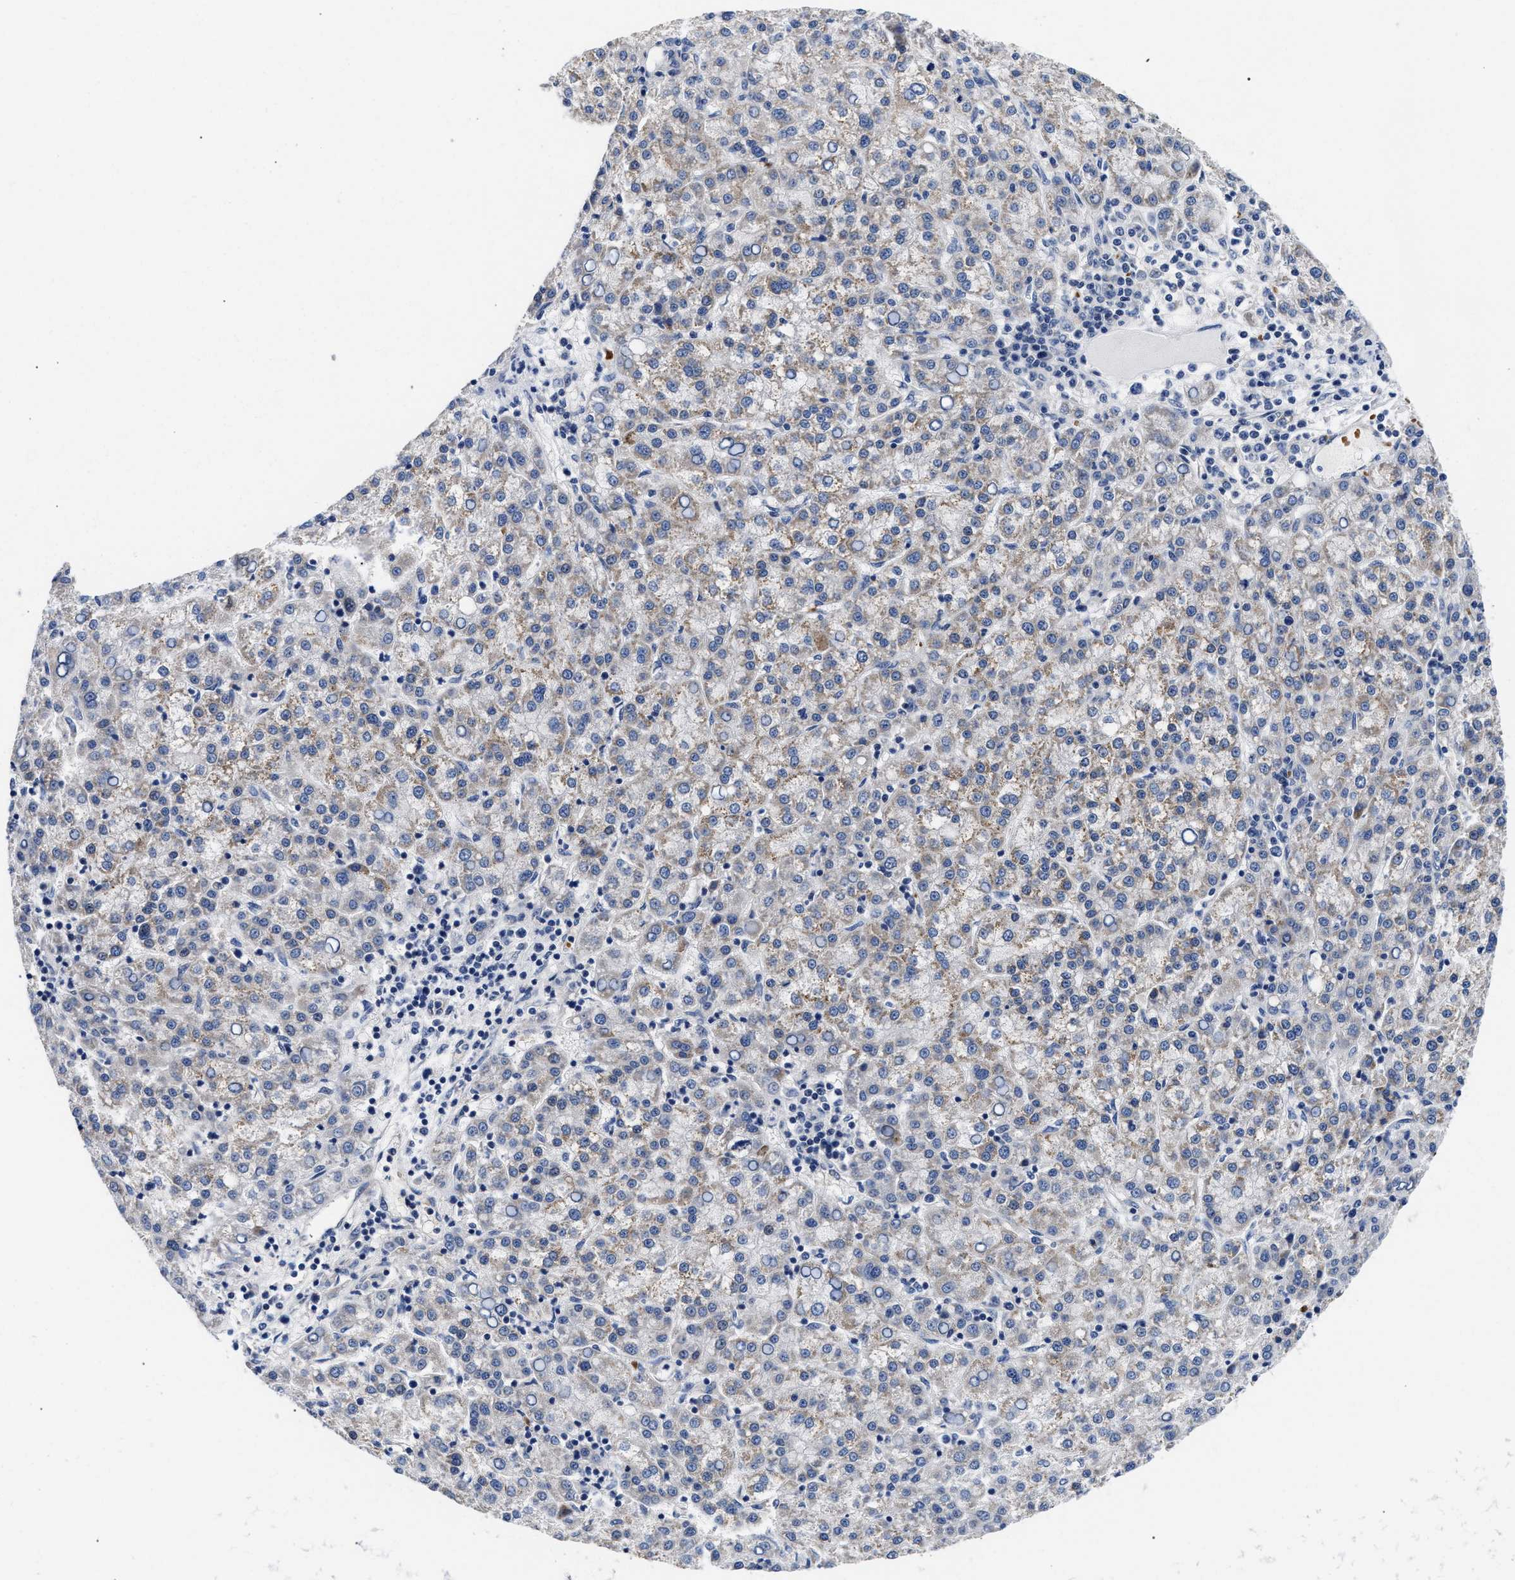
{"staining": {"intensity": "weak", "quantity": ">75%", "location": "cytoplasmic/membranous"}, "tissue": "liver cancer", "cell_type": "Tumor cells", "image_type": "cancer", "snomed": [{"axis": "morphology", "description": "Carcinoma, Hepatocellular, NOS"}, {"axis": "topography", "description": "Liver"}], "caption": "Approximately >75% of tumor cells in liver cancer show weak cytoplasmic/membranous protein positivity as visualized by brown immunohistochemical staining.", "gene": "RINT1", "patient": {"sex": "female", "age": 58}}